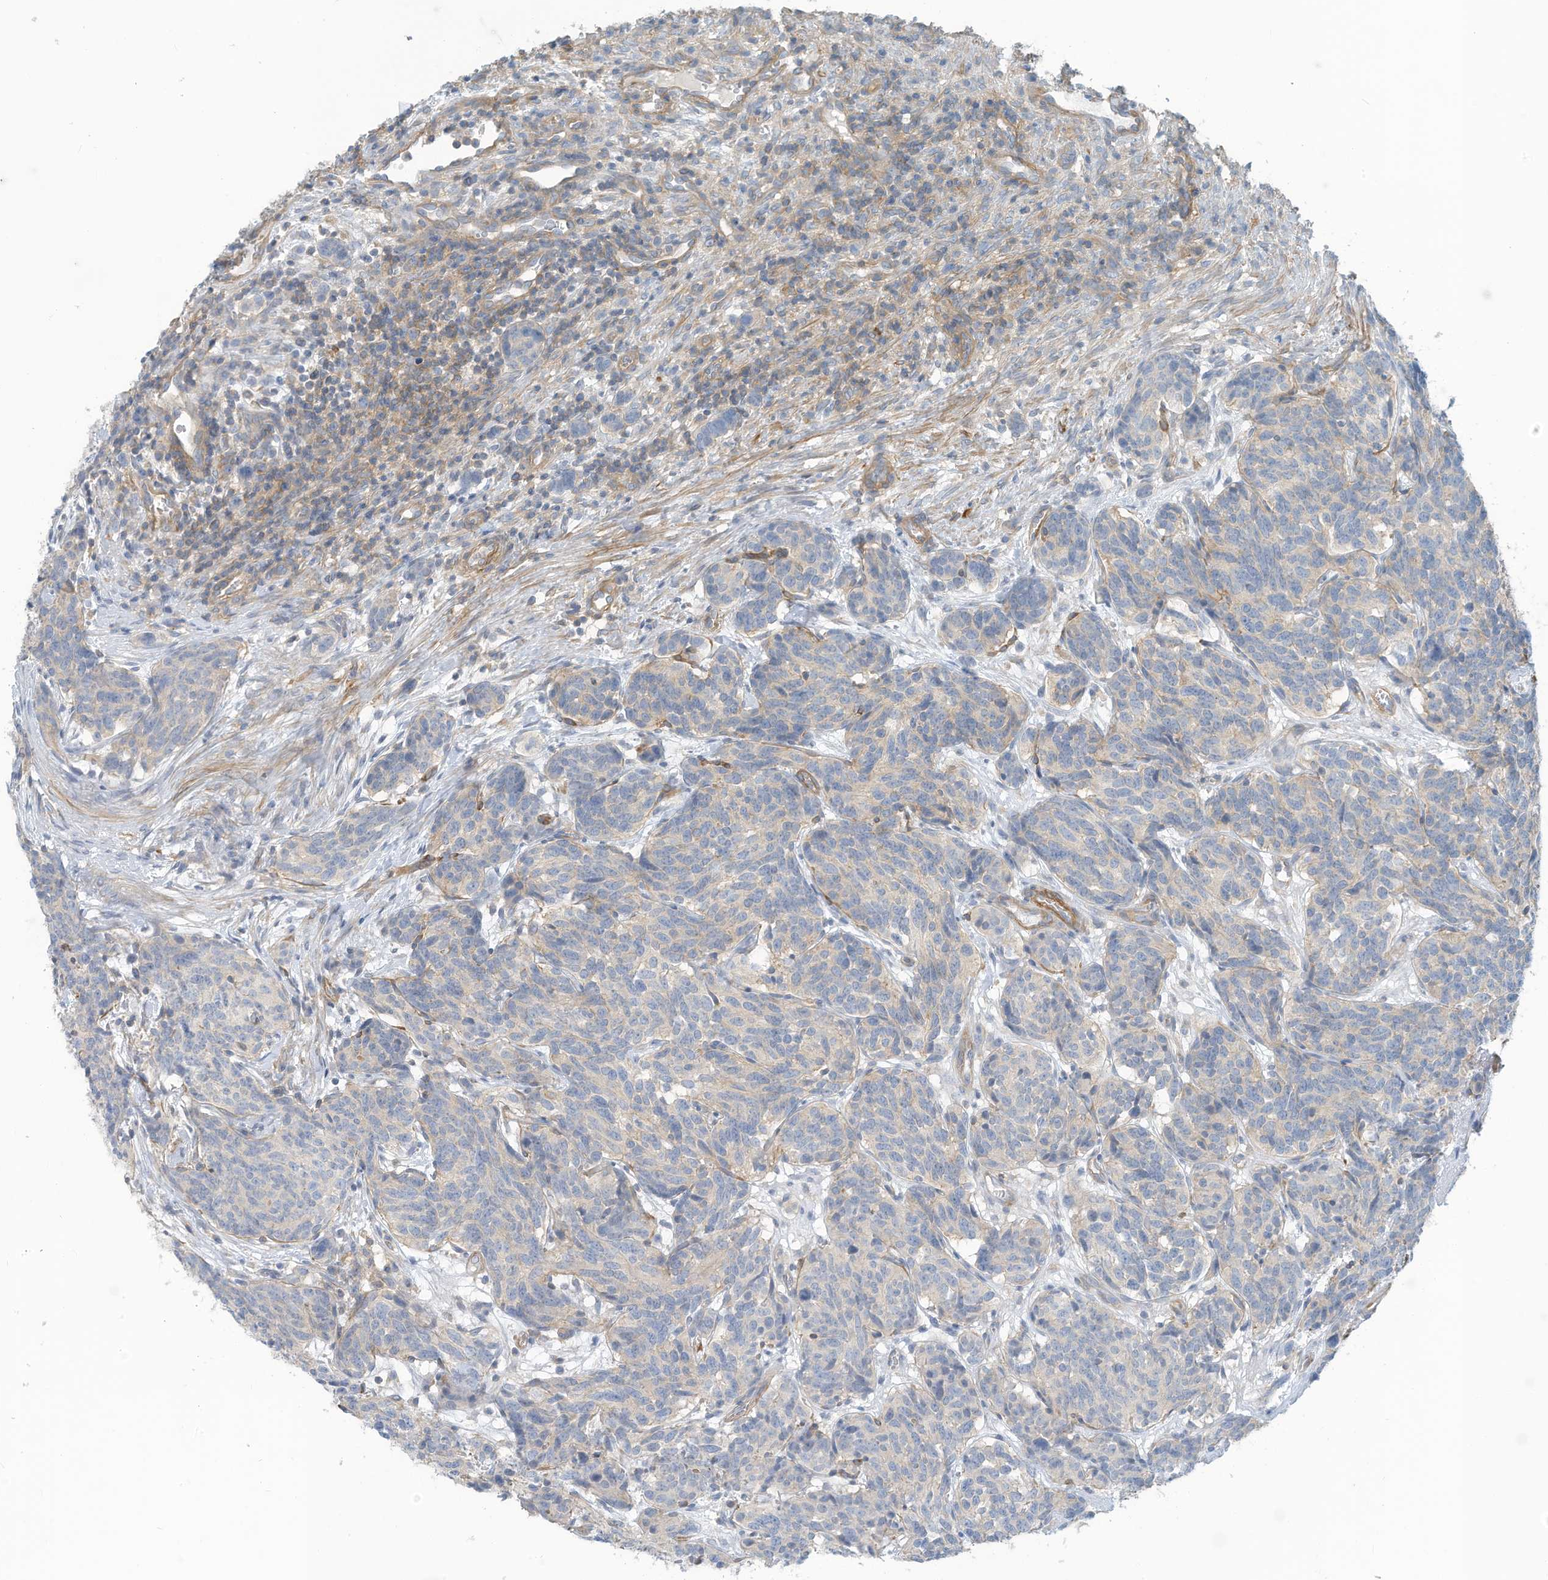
{"staining": {"intensity": "negative", "quantity": "none", "location": "none"}, "tissue": "carcinoid", "cell_type": "Tumor cells", "image_type": "cancer", "snomed": [{"axis": "morphology", "description": "Carcinoid, malignant, NOS"}, {"axis": "topography", "description": "Lung"}], "caption": "Carcinoid stained for a protein using immunohistochemistry (IHC) reveals no expression tumor cells.", "gene": "ZNF846", "patient": {"sex": "female", "age": 46}}